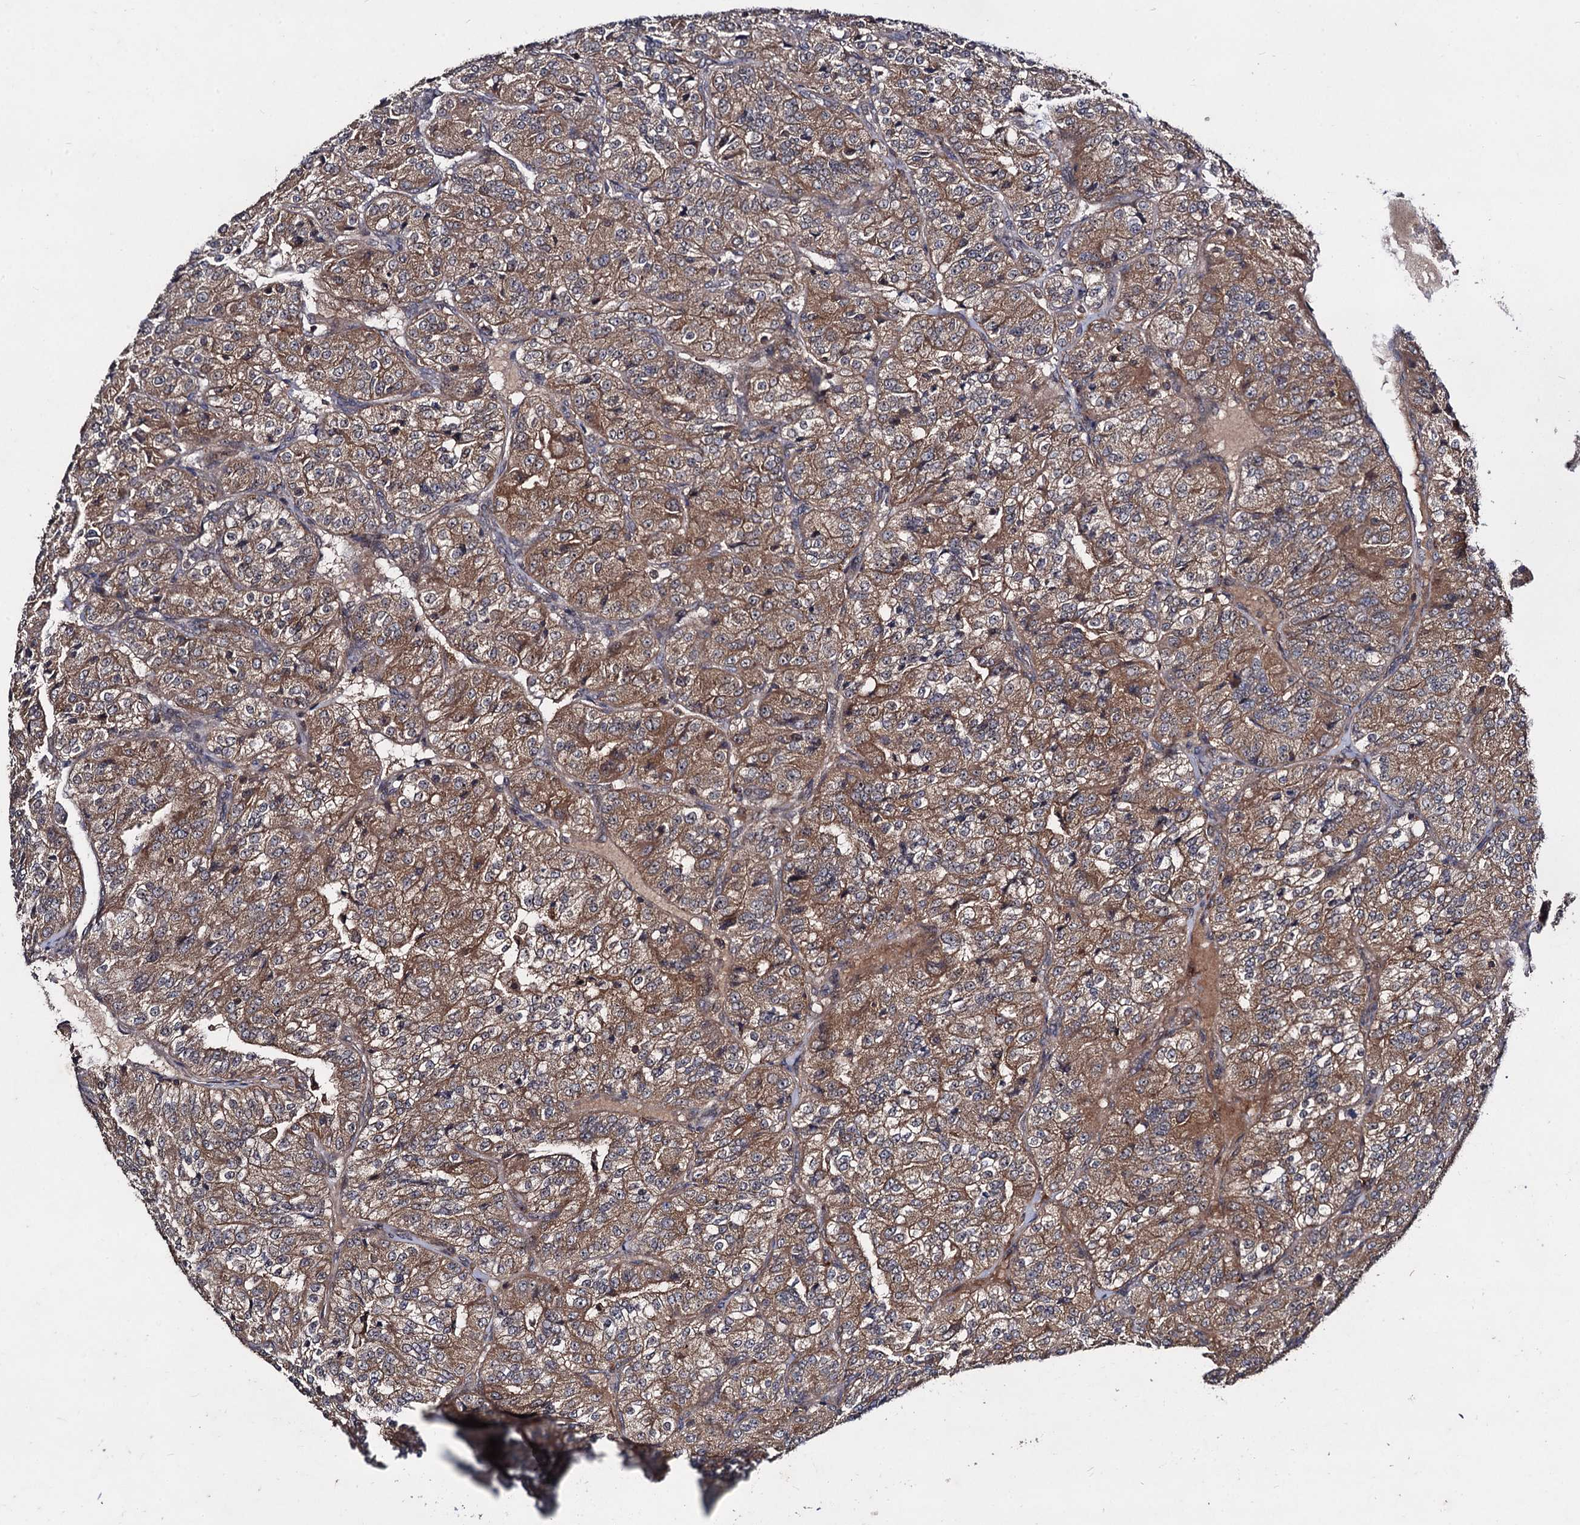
{"staining": {"intensity": "moderate", "quantity": ">75%", "location": "cytoplasmic/membranous"}, "tissue": "renal cancer", "cell_type": "Tumor cells", "image_type": "cancer", "snomed": [{"axis": "morphology", "description": "Adenocarcinoma, NOS"}, {"axis": "topography", "description": "Kidney"}], "caption": "A brown stain highlights moderate cytoplasmic/membranous positivity of a protein in renal adenocarcinoma tumor cells.", "gene": "KXD1", "patient": {"sex": "female", "age": 63}}